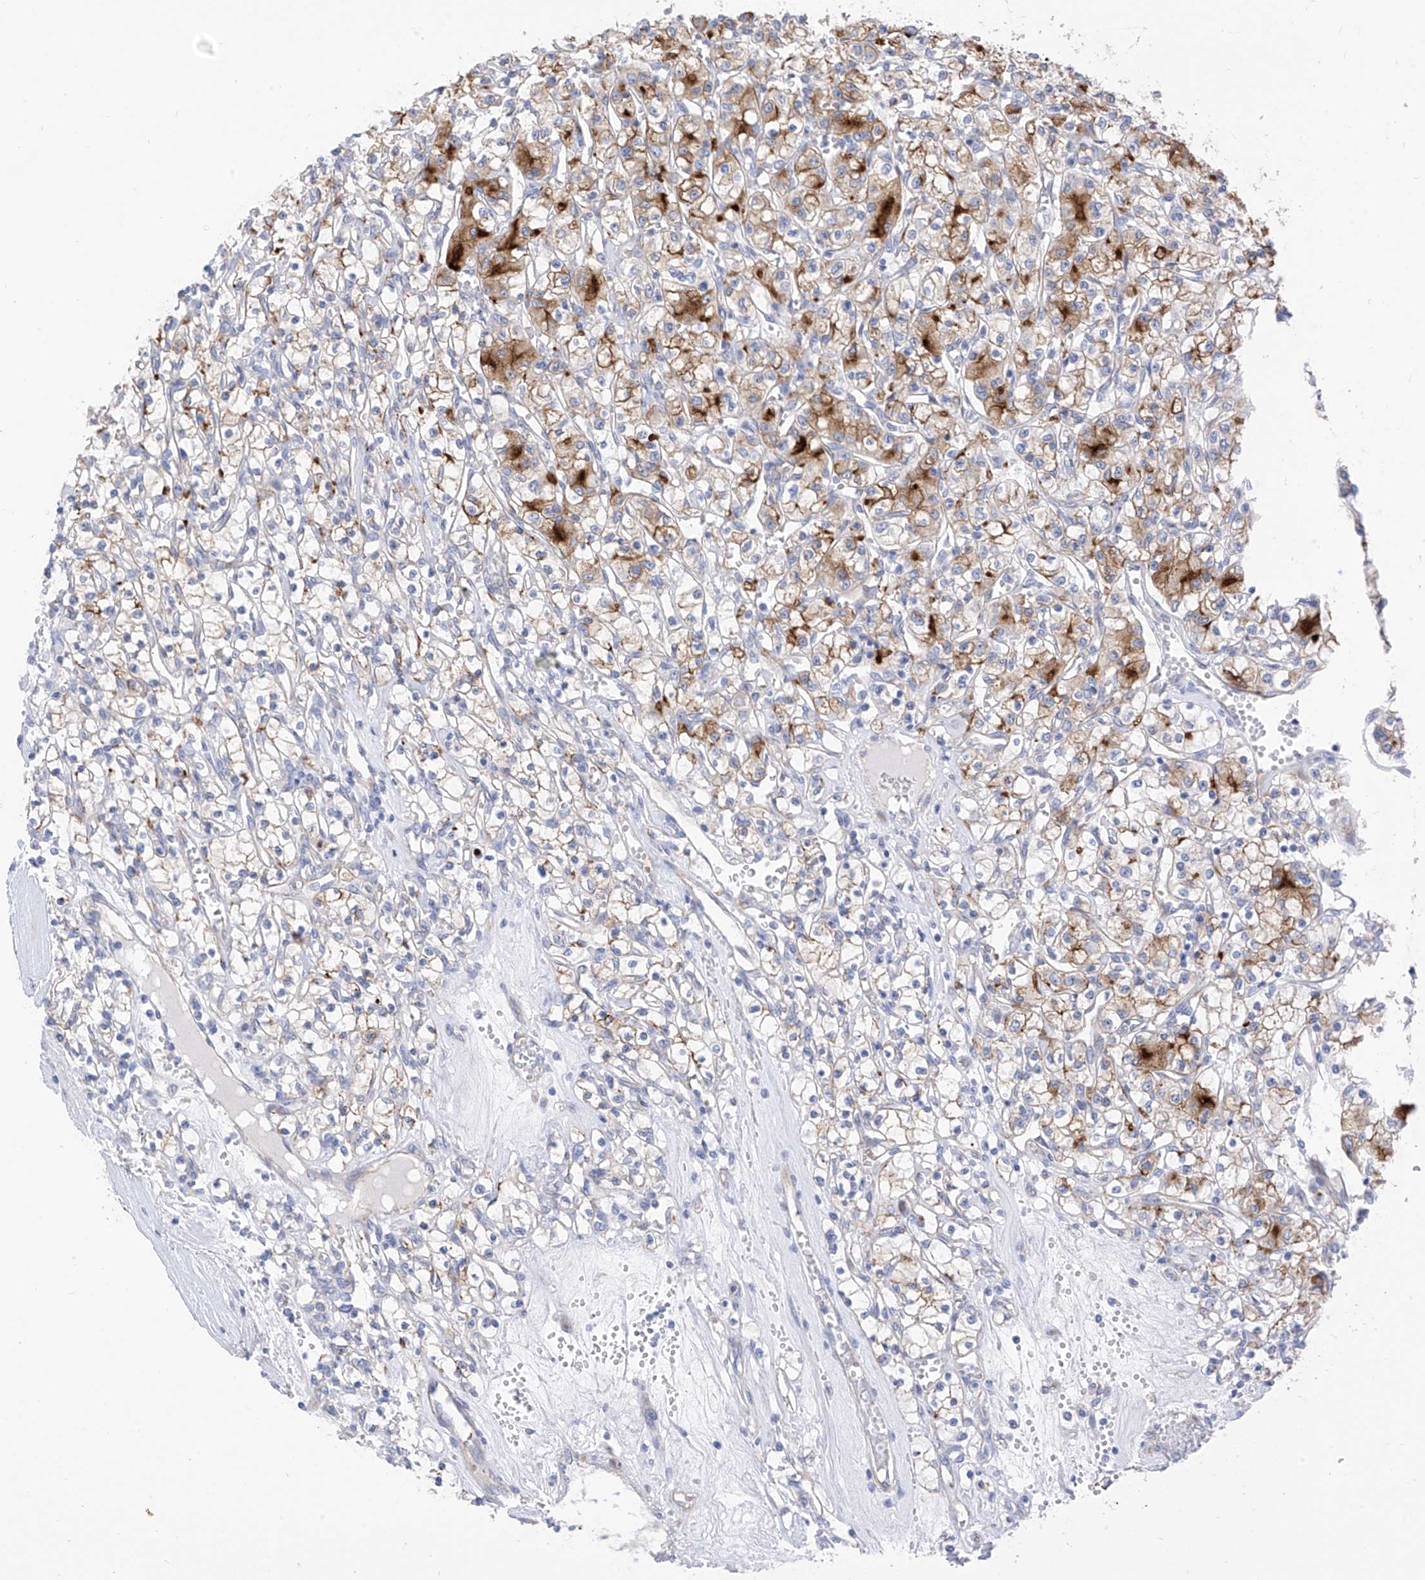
{"staining": {"intensity": "moderate", "quantity": "<25%", "location": "cytoplasmic/membranous"}, "tissue": "renal cancer", "cell_type": "Tumor cells", "image_type": "cancer", "snomed": [{"axis": "morphology", "description": "Adenocarcinoma, NOS"}, {"axis": "topography", "description": "Kidney"}], "caption": "The histopathology image reveals immunohistochemical staining of renal cancer (adenocarcinoma). There is moderate cytoplasmic/membranous positivity is identified in approximately <25% of tumor cells.", "gene": "ITGA9", "patient": {"sex": "female", "age": 59}}